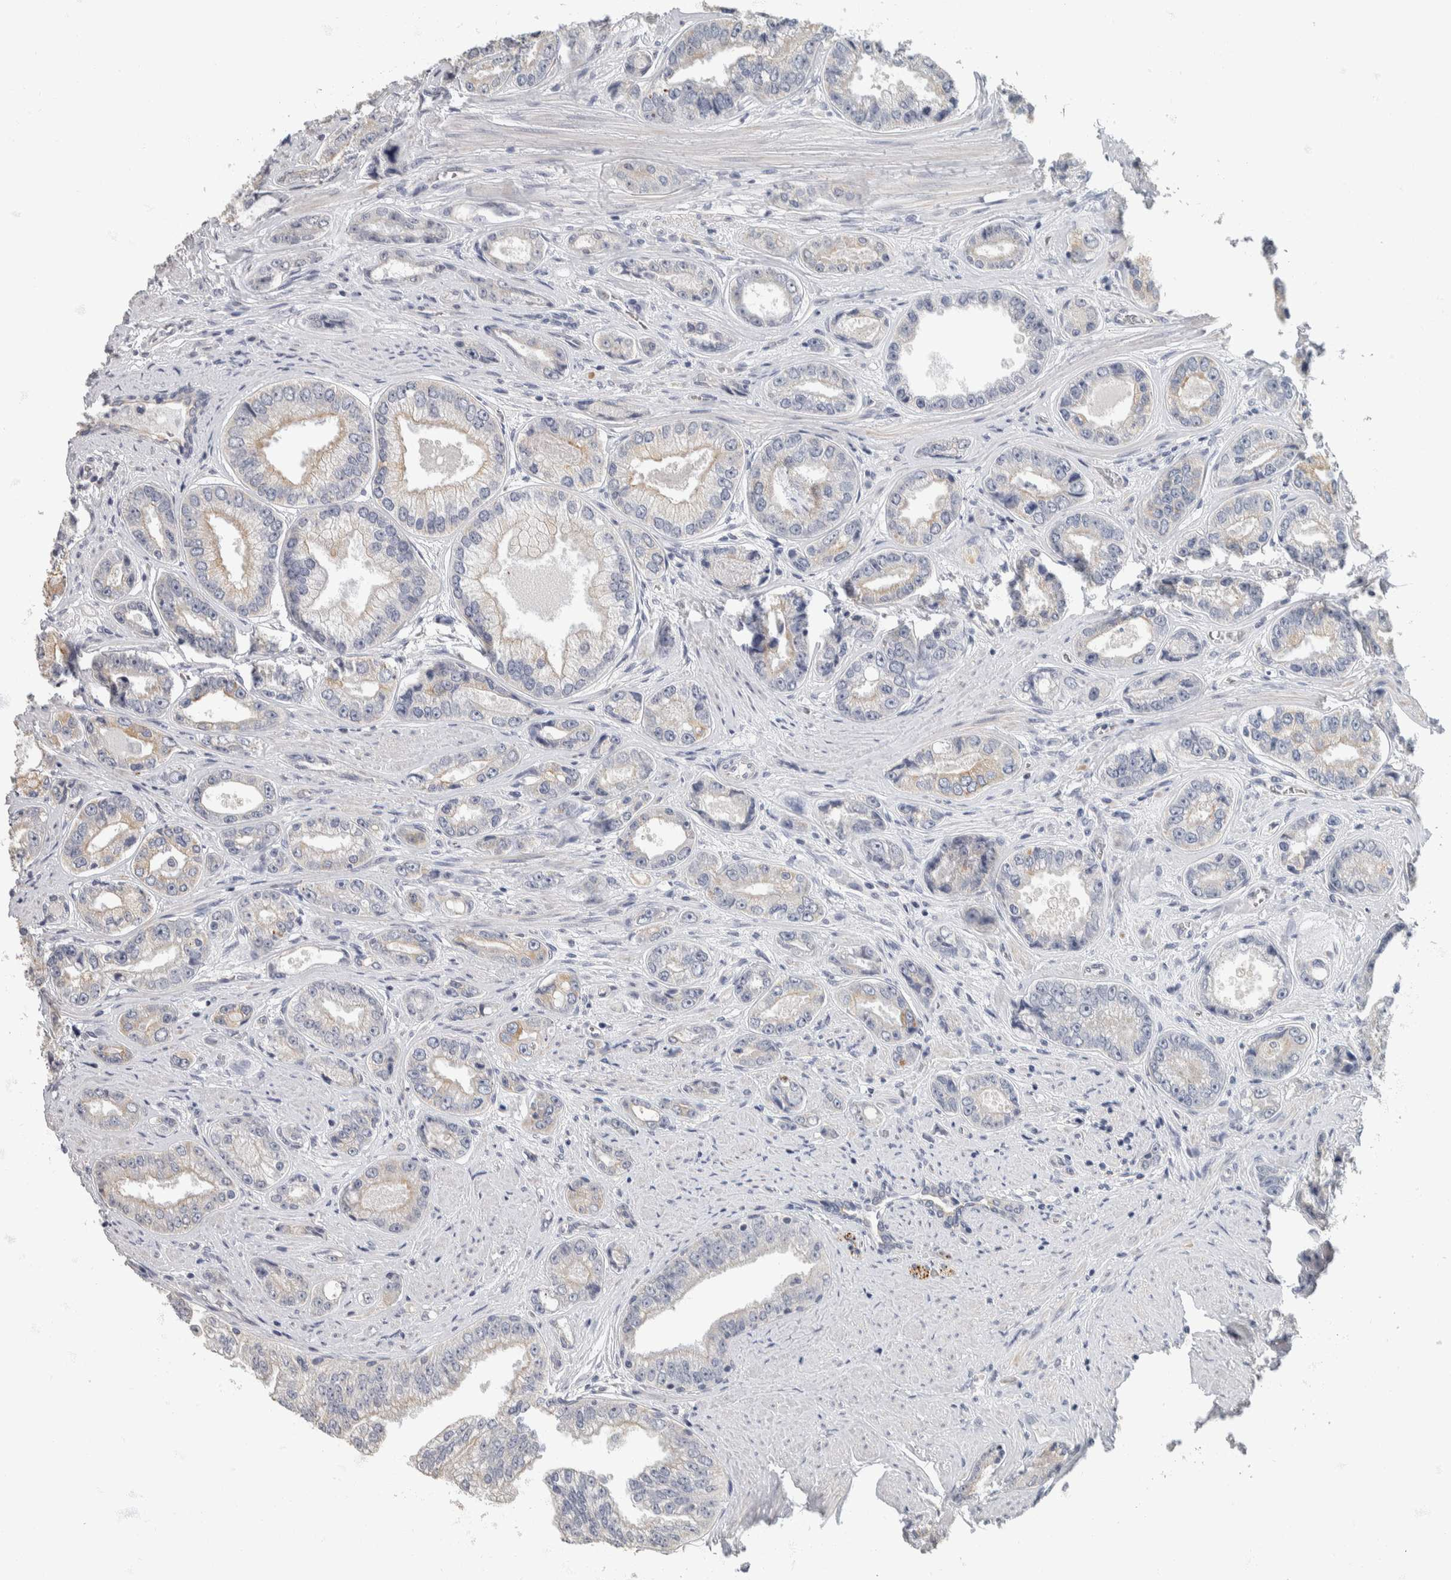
{"staining": {"intensity": "weak", "quantity": "<25%", "location": "cytoplasmic/membranous"}, "tissue": "prostate cancer", "cell_type": "Tumor cells", "image_type": "cancer", "snomed": [{"axis": "morphology", "description": "Adenocarcinoma, High grade"}, {"axis": "topography", "description": "Prostate"}], "caption": "This is an immunohistochemistry (IHC) micrograph of human adenocarcinoma (high-grade) (prostate). There is no expression in tumor cells.", "gene": "NEFM", "patient": {"sex": "male", "age": 61}}